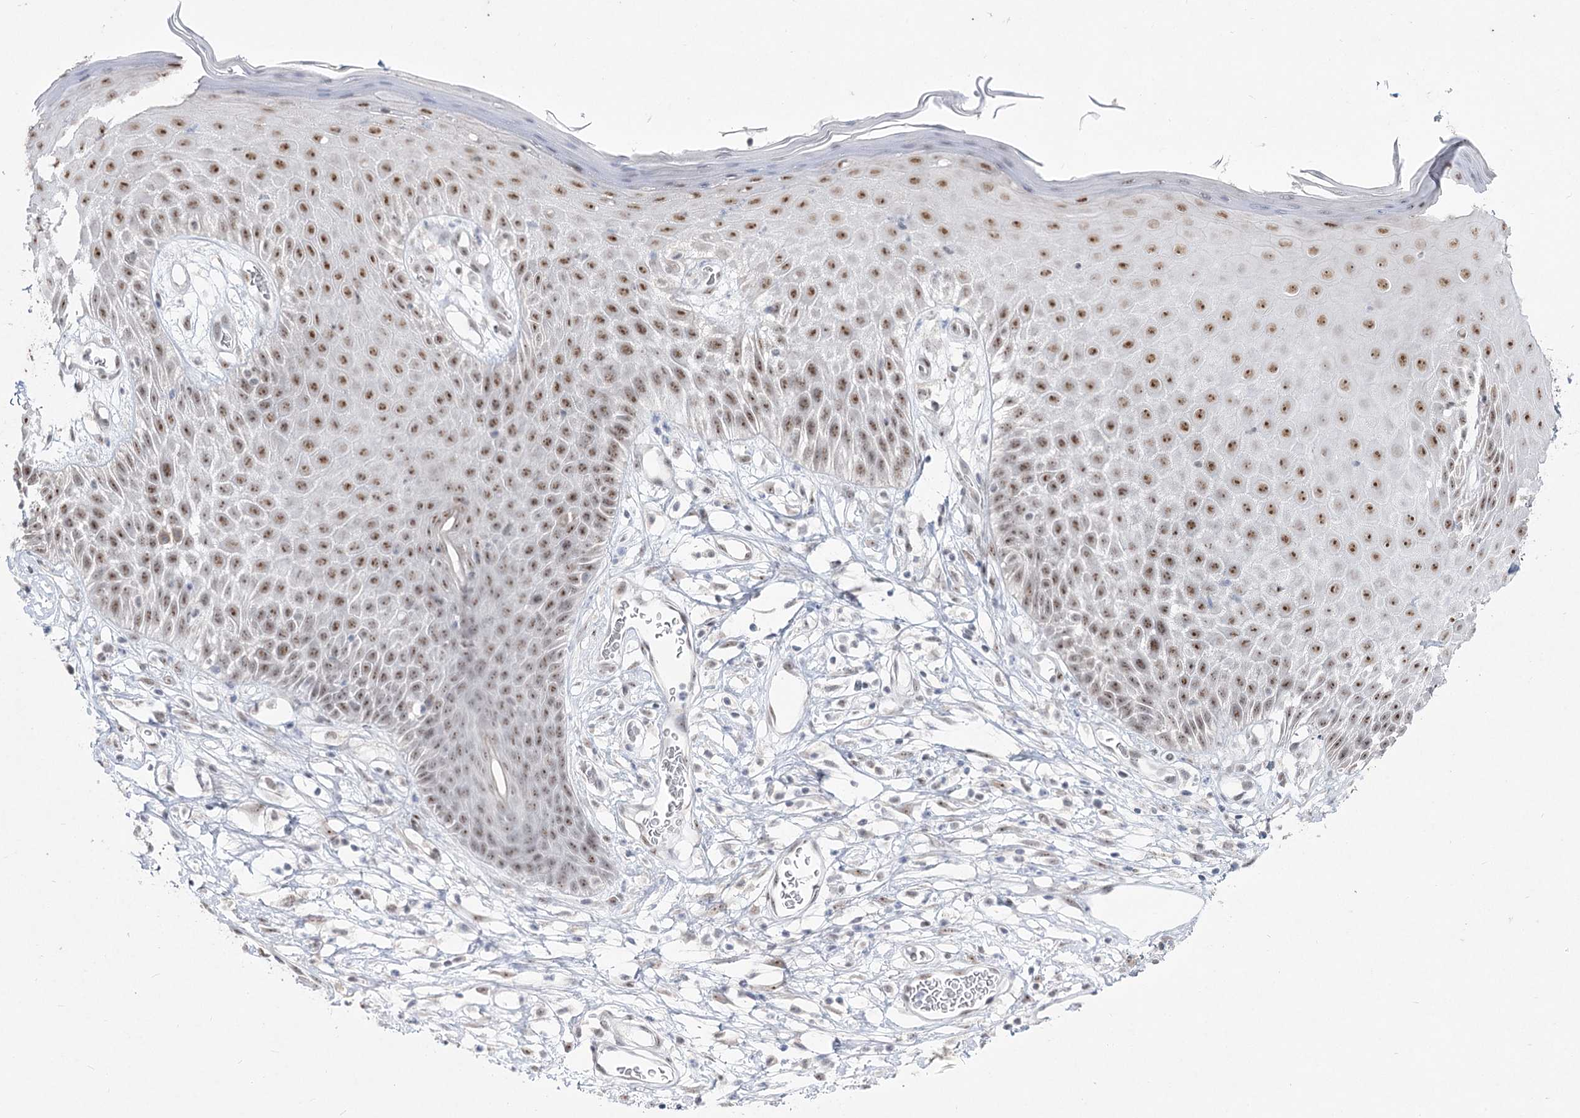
{"staining": {"intensity": "moderate", "quantity": ">75%", "location": "nuclear"}, "tissue": "skin", "cell_type": "Epidermal cells", "image_type": "normal", "snomed": [{"axis": "morphology", "description": "Normal tissue, NOS"}, {"axis": "topography", "description": "Vulva"}], "caption": "Immunohistochemical staining of unremarkable human skin reveals moderate nuclear protein expression in about >75% of epidermal cells.", "gene": "DDX50", "patient": {"sex": "female", "age": 68}}